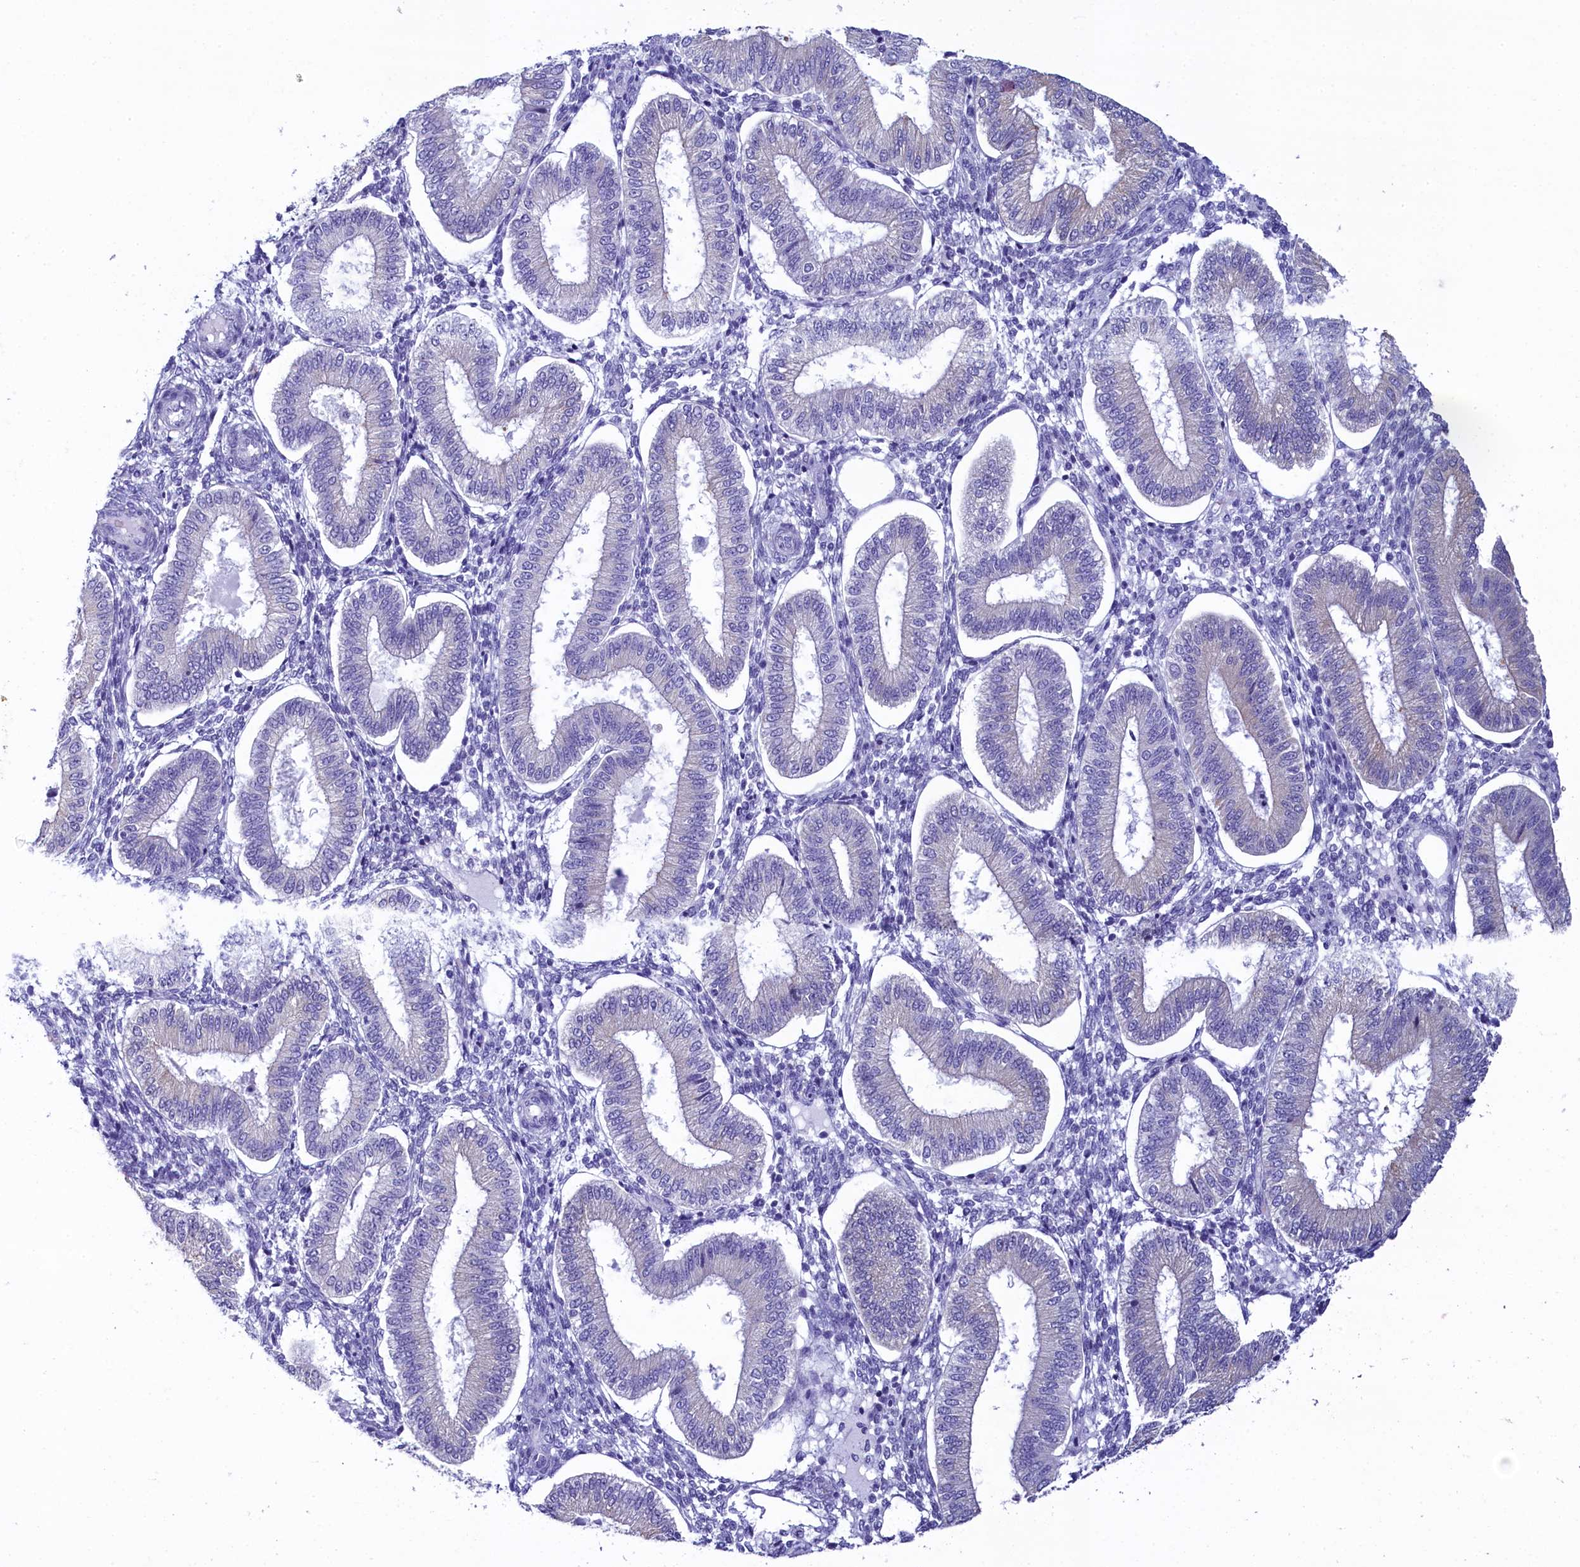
{"staining": {"intensity": "negative", "quantity": "none", "location": "none"}, "tissue": "endometrium", "cell_type": "Cells in endometrial stroma", "image_type": "normal", "snomed": [{"axis": "morphology", "description": "Normal tissue, NOS"}, {"axis": "topography", "description": "Endometrium"}], "caption": "This is an immunohistochemistry (IHC) image of unremarkable endometrium. There is no positivity in cells in endometrial stroma.", "gene": "SKA3", "patient": {"sex": "female", "age": 39}}